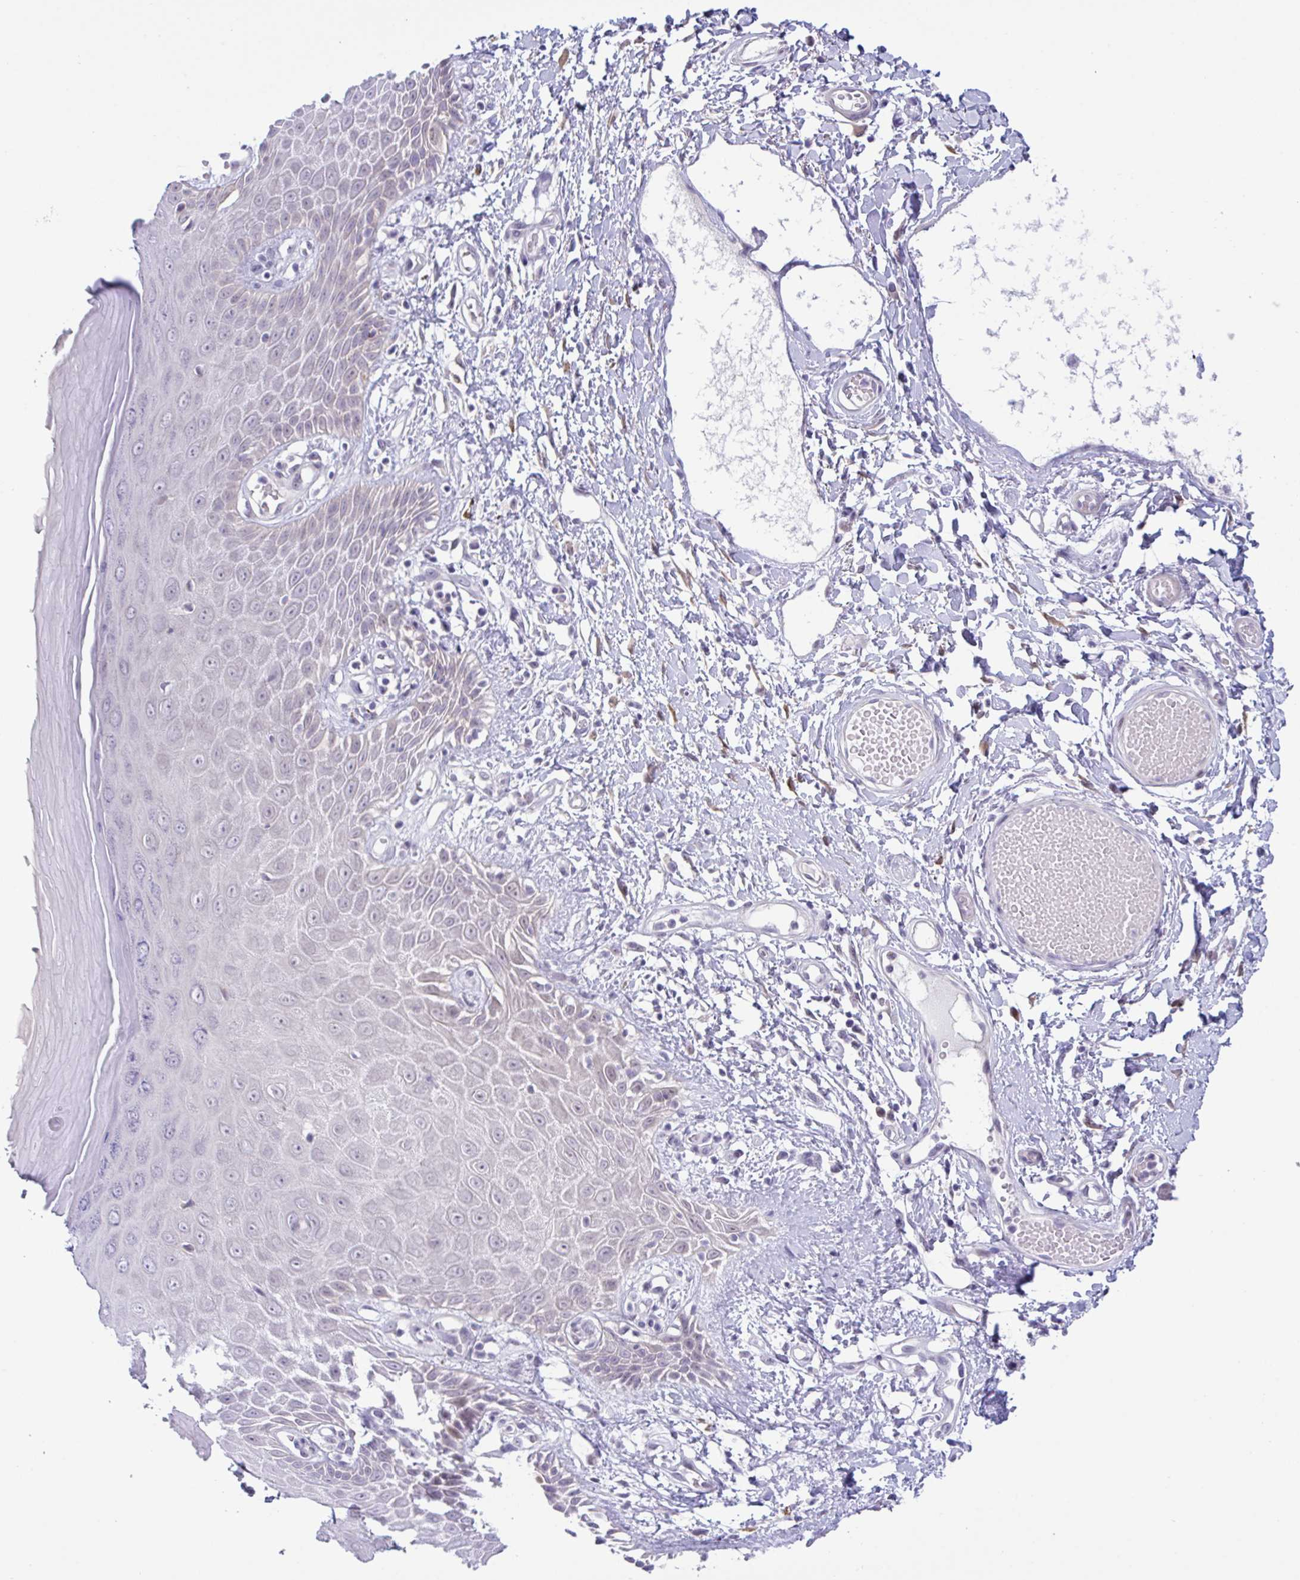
{"staining": {"intensity": "weak", "quantity": "<25%", "location": "nuclear"}, "tissue": "skin", "cell_type": "Epidermal cells", "image_type": "normal", "snomed": [{"axis": "morphology", "description": "Normal tissue, NOS"}, {"axis": "topography", "description": "Anal"}, {"axis": "topography", "description": "Peripheral nerve tissue"}], "caption": "IHC image of benign human skin stained for a protein (brown), which exhibits no staining in epidermal cells.", "gene": "USP35", "patient": {"sex": "male", "age": 78}}